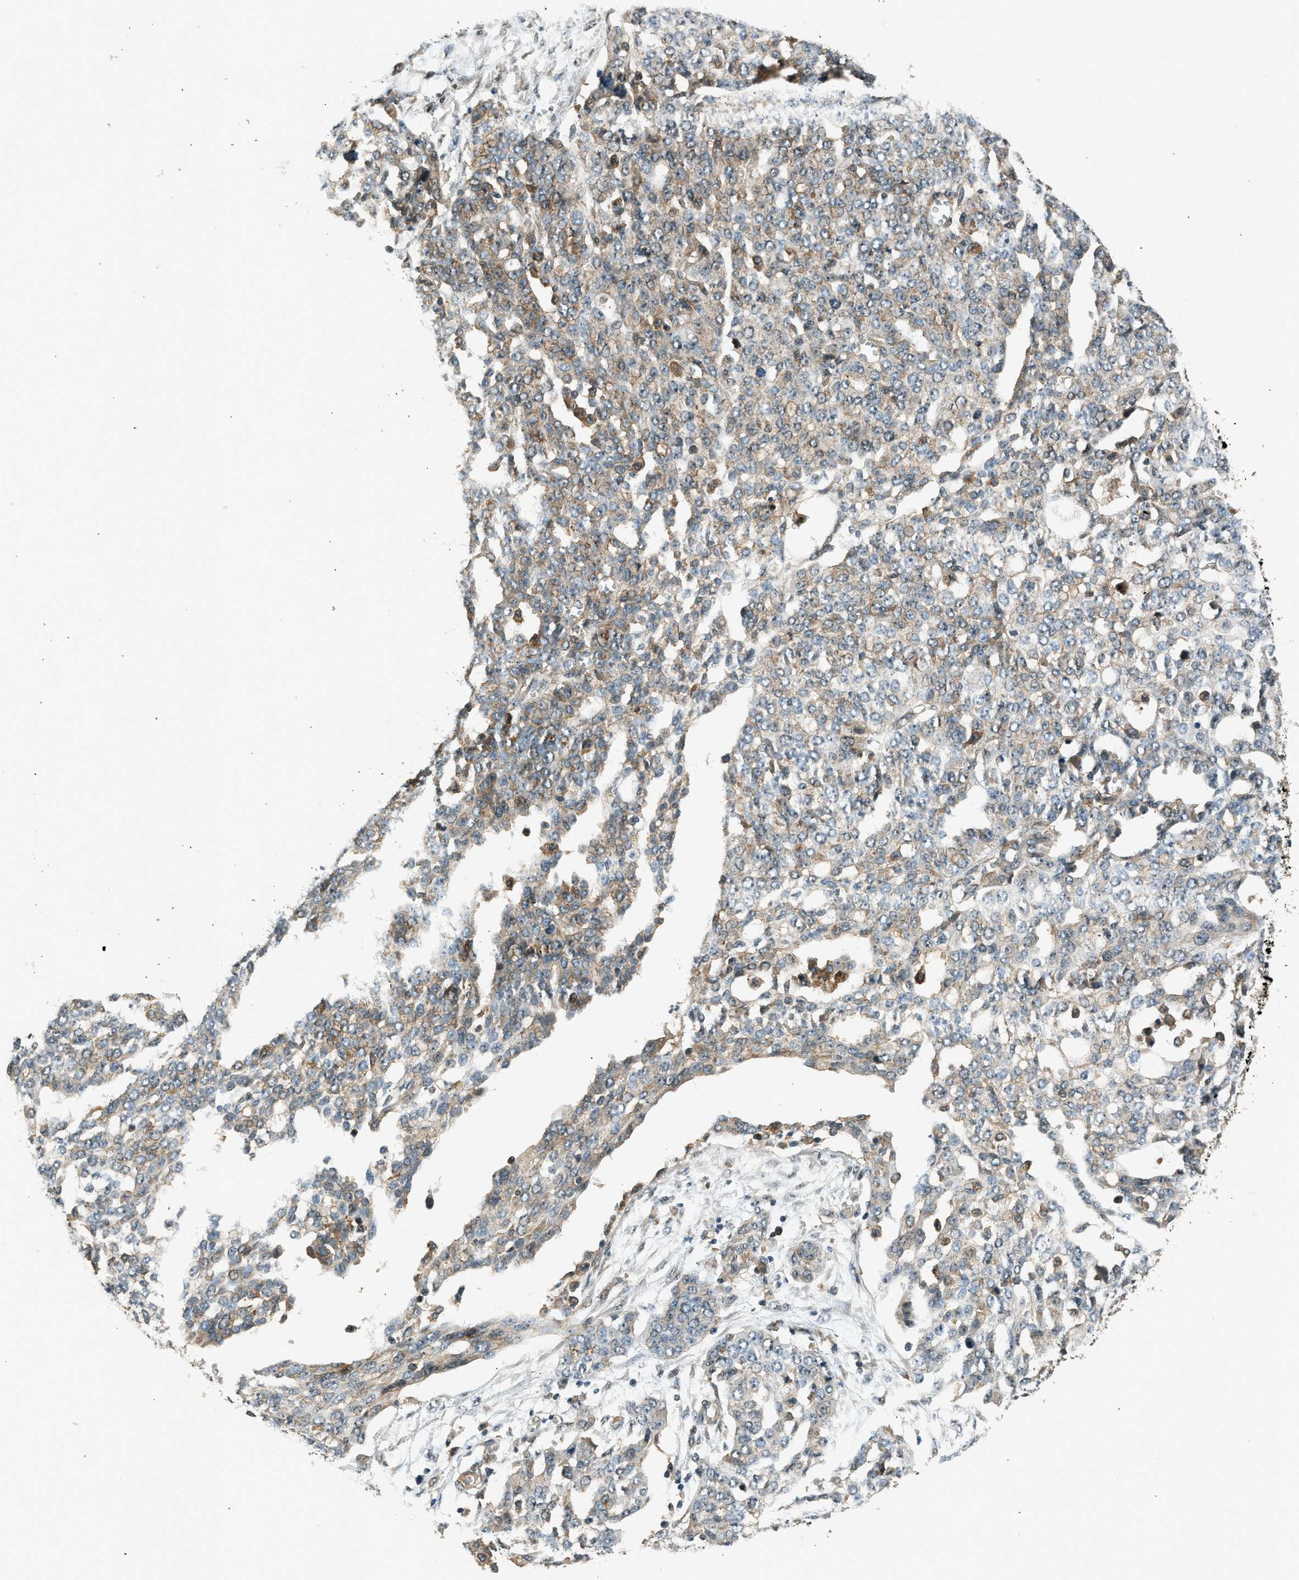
{"staining": {"intensity": "weak", "quantity": "<25%", "location": "cytoplasmic/membranous"}, "tissue": "ovarian cancer", "cell_type": "Tumor cells", "image_type": "cancer", "snomed": [{"axis": "morphology", "description": "Cystadenocarcinoma, serous, NOS"}, {"axis": "topography", "description": "Soft tissue"}, {"axis": "topography", "description": "Ovary"}], "caption": "Immunohistochemical staining of human ovarian cancer (serous cystadenocarcinoma) demonstrates no significant staining in tumor cells.", "gene": "ARHGEF11", "patient": {"sex": "female", "age": 57}}